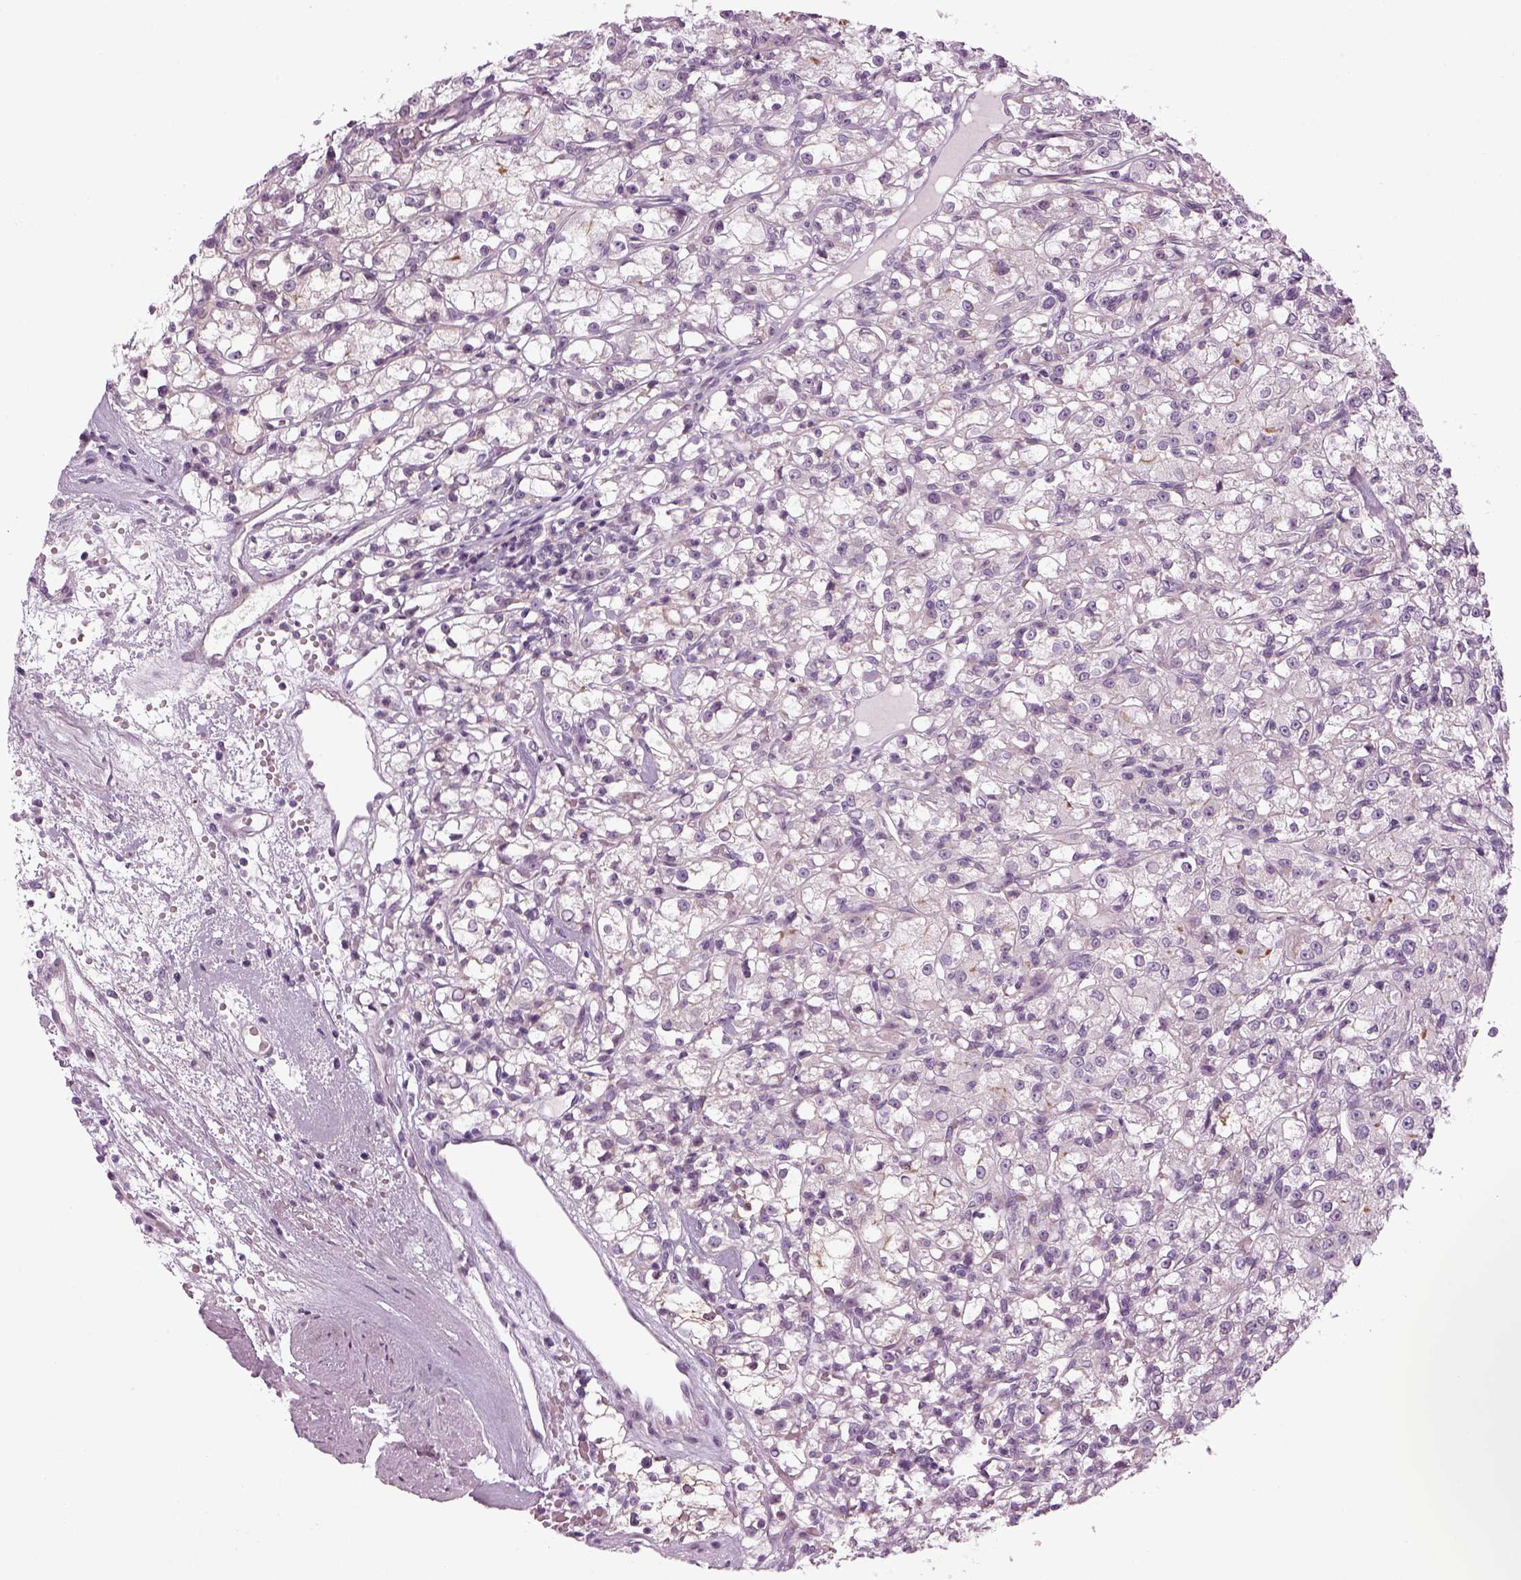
{"staining": {"intensity": "negative", "quantity": "none", "location": "none"}, "tissue": "renal cancer", "cell_type": "Tumor cells", "image_type": "cancer", "snomed": [{"axis": "morphology", "description": "Adenocarcinoma, NOS"}, {"axis": "topography", "description": "Kidney"}], "caption": "Immunohistochemical staining of adenocarcinoma (renal) shows no significant positivity in tumor cells. (Immunohistochemistry (ihc), brightfield microscopy, high magnification).", "gene": "LRRIQ3", "patient": {"sex": "female", "age": 59}}